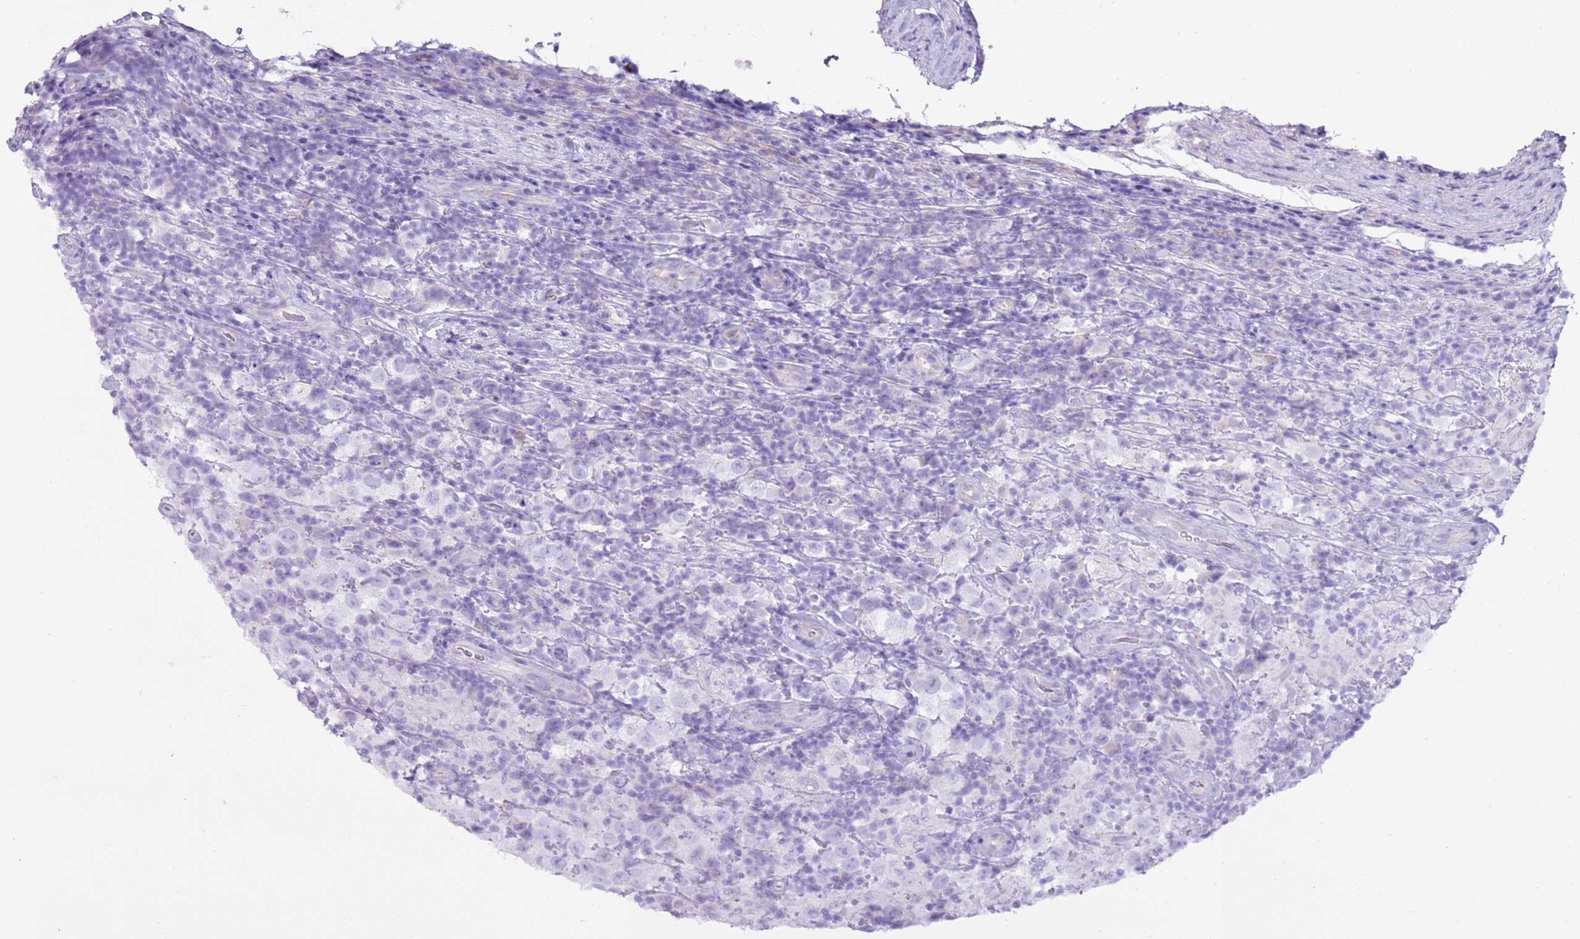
{"staining": {"intensity": "negative", "quantity": "none", "location": "none"}, "tissue": "testis cancer", "cell_type": "Tumor cells", "image_type": "cancer", "snomed": [{"axis": "morphology", "description": "Seminoma, NOS"}, {"axis": "morphology", "description": "Carcinoma, Embryonal, NOS"}, {"axis": "topography", "description": "Testis"}], "caption": "IHC micrograph of human testis cancer (embryonal carcinoma) stained for a protein (brown), which exhibits no expression in tumor cells. (DAB (3,3'-diaminobenzidine) immunohistochemistry (IHC), high magnification).", "gene": "CD177", "patient": {"sex": "male", "age": 41}}